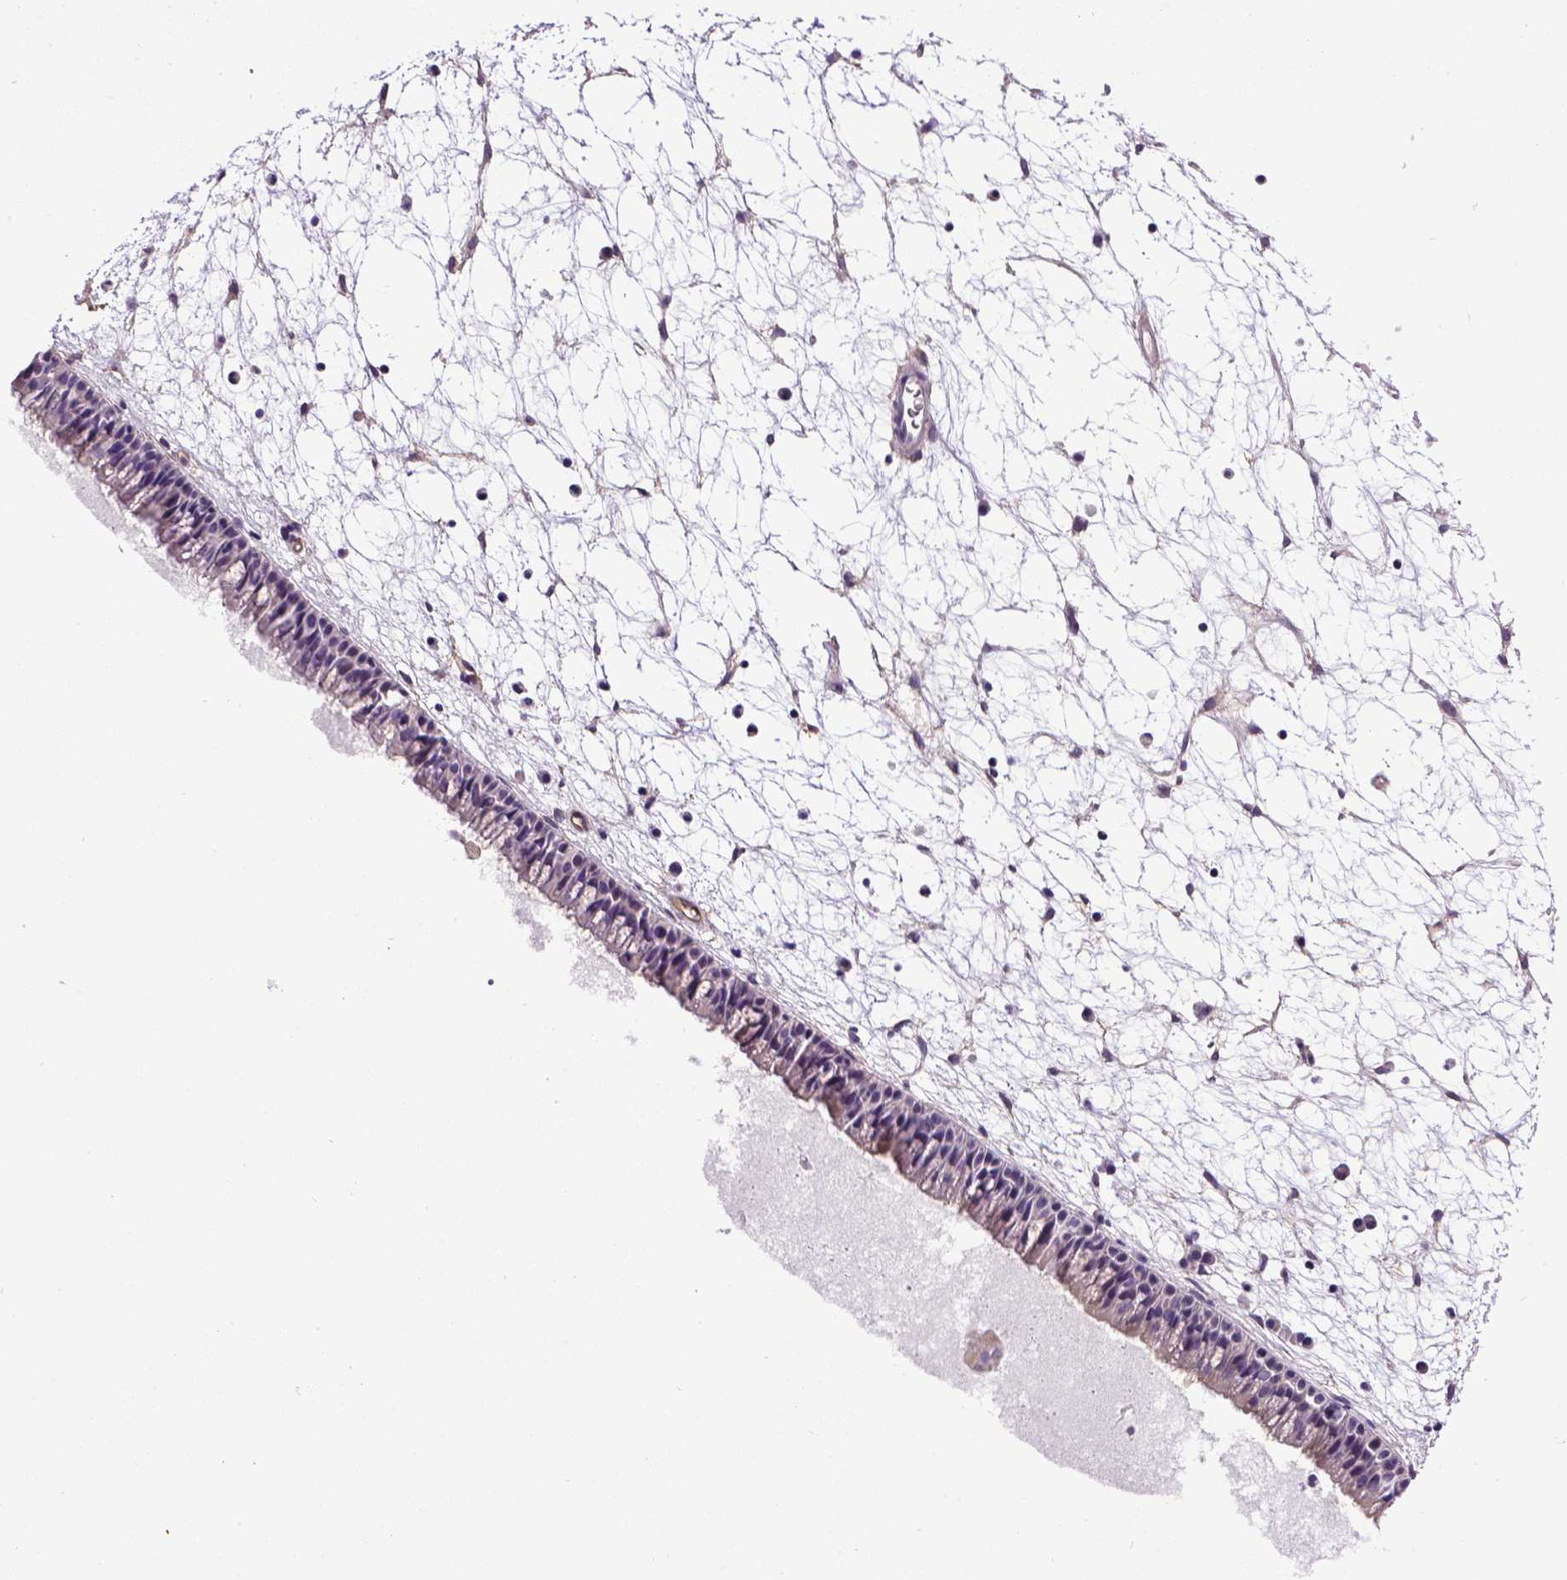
{"staining": {"intensity": "negative", "quantity": "none", "location": "none"}, "tissue": "nasopharynx", "cell_type": "Respiratory epithelial cells", "image_type": "normal", "snomed": [{"axis": "morphology", "description": "Normal tissue, NOS"}, {"axis": "topography", "description": "Nasopharynx"}], "caption": "Immunohistochemistry image of normal nasopharynx: nasopharynx stained with DAB demonstrates no significant protein staining in respiratory epithelial cells.", "gene": "ENG", "patient": {"sex": "male", "age": 61}}